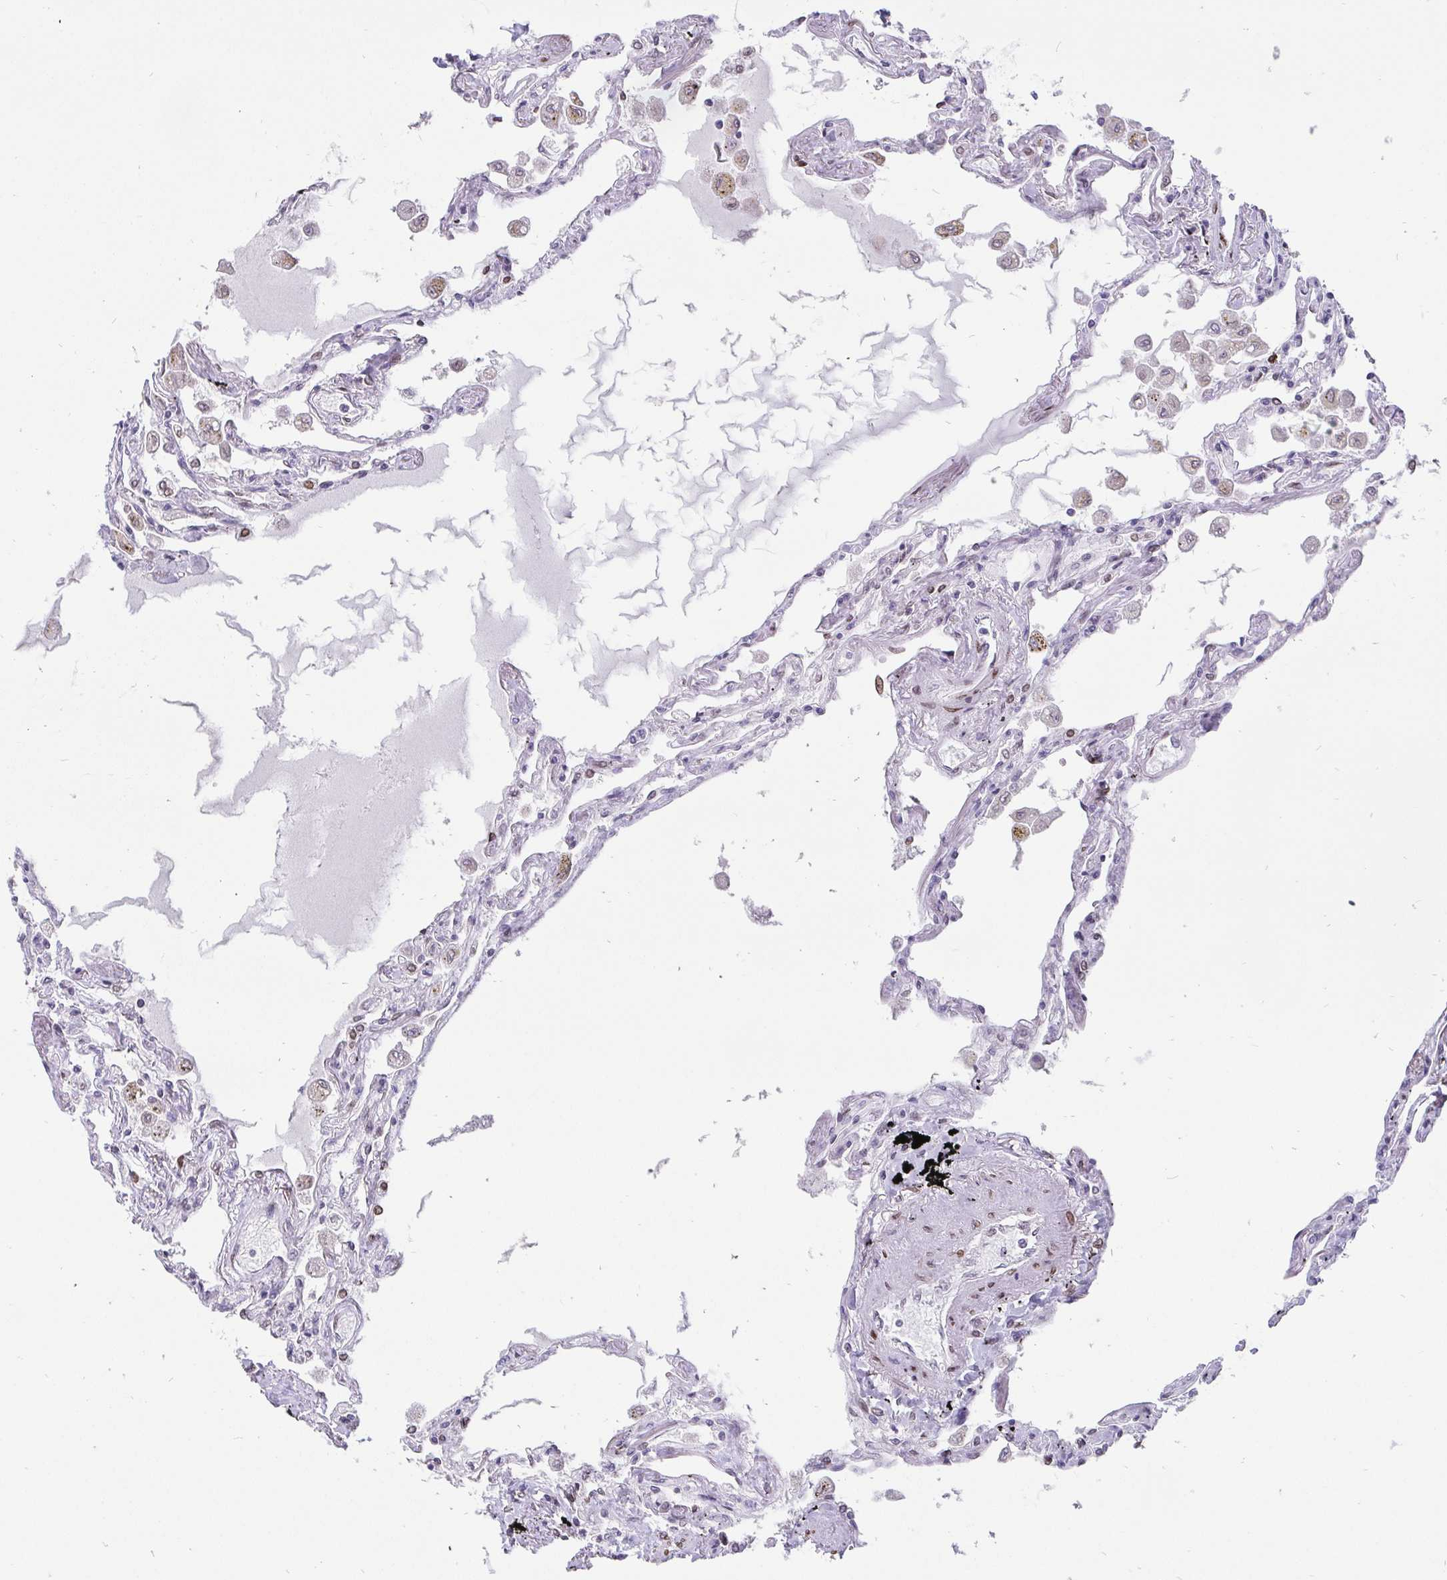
{"staining": {"intensity": "moderate", "quantity": "<25%", "location": "nuclear"}, "tissue": "lung", "cell_type": "Alveolar cells", "image_type": "normal", "snomed": [{"axis": "morphology", "description": "Normal tissue, NOS"}, {"axis": "morphology", "description": "Adenocarcinoma, NOS"}, {"axis": "topography", "description": "Cartilage tissue"}, {"axis": "topography", "description": "Lung"}], "caption": "The image reveals immunohistochemical staining of unremarkable lung. There is moderate nuclear staining is present in approximately <25% of alveolar cells.", "gene": "EMD", "patient": {"sex": "female", "age": 67}}